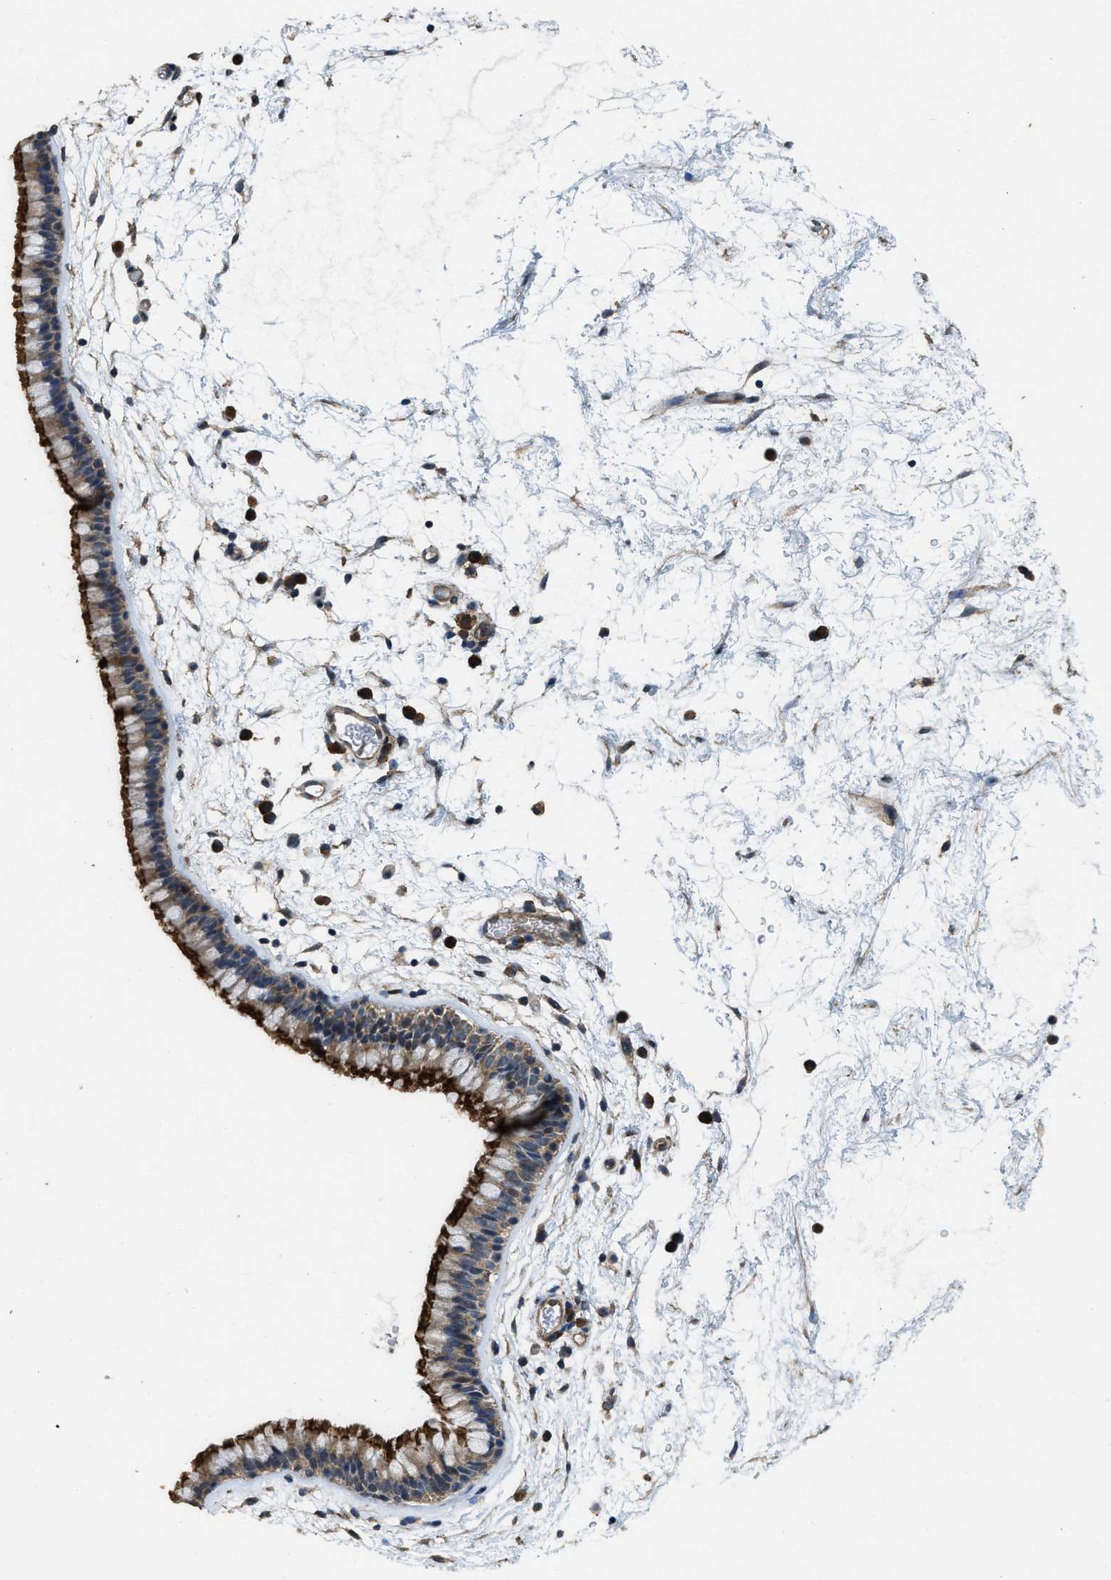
{"staining": {"intensity": "strong", "quantity": ">75%", "location": "cytoplasmic/membranous"}, "tissue": "nasopharynx", "cell_type": "Respiratory epithelial cells", "image_type": "normal", "snomed": [{"axis": "morphology", "description": "Normal tissue, NOS"}, {"axis": "morphology", "description": "Inflammation, NOS"}, {"axis": "topography", "description": "Nasopharynx"}], "caption": "Nasopharynx stained with DAB (3,3'-diaminobenzidine) IHC displays high levels of strong cytoplasmic/membranous positivity in about >75% of respiratory epithelial cells. Using DAB (brown) and hematoxylin (blue) stains, captured at high magnification using brightfield microscopy.", "gene": "ARL6", "patient": {"sex": "male", "age": 48}}